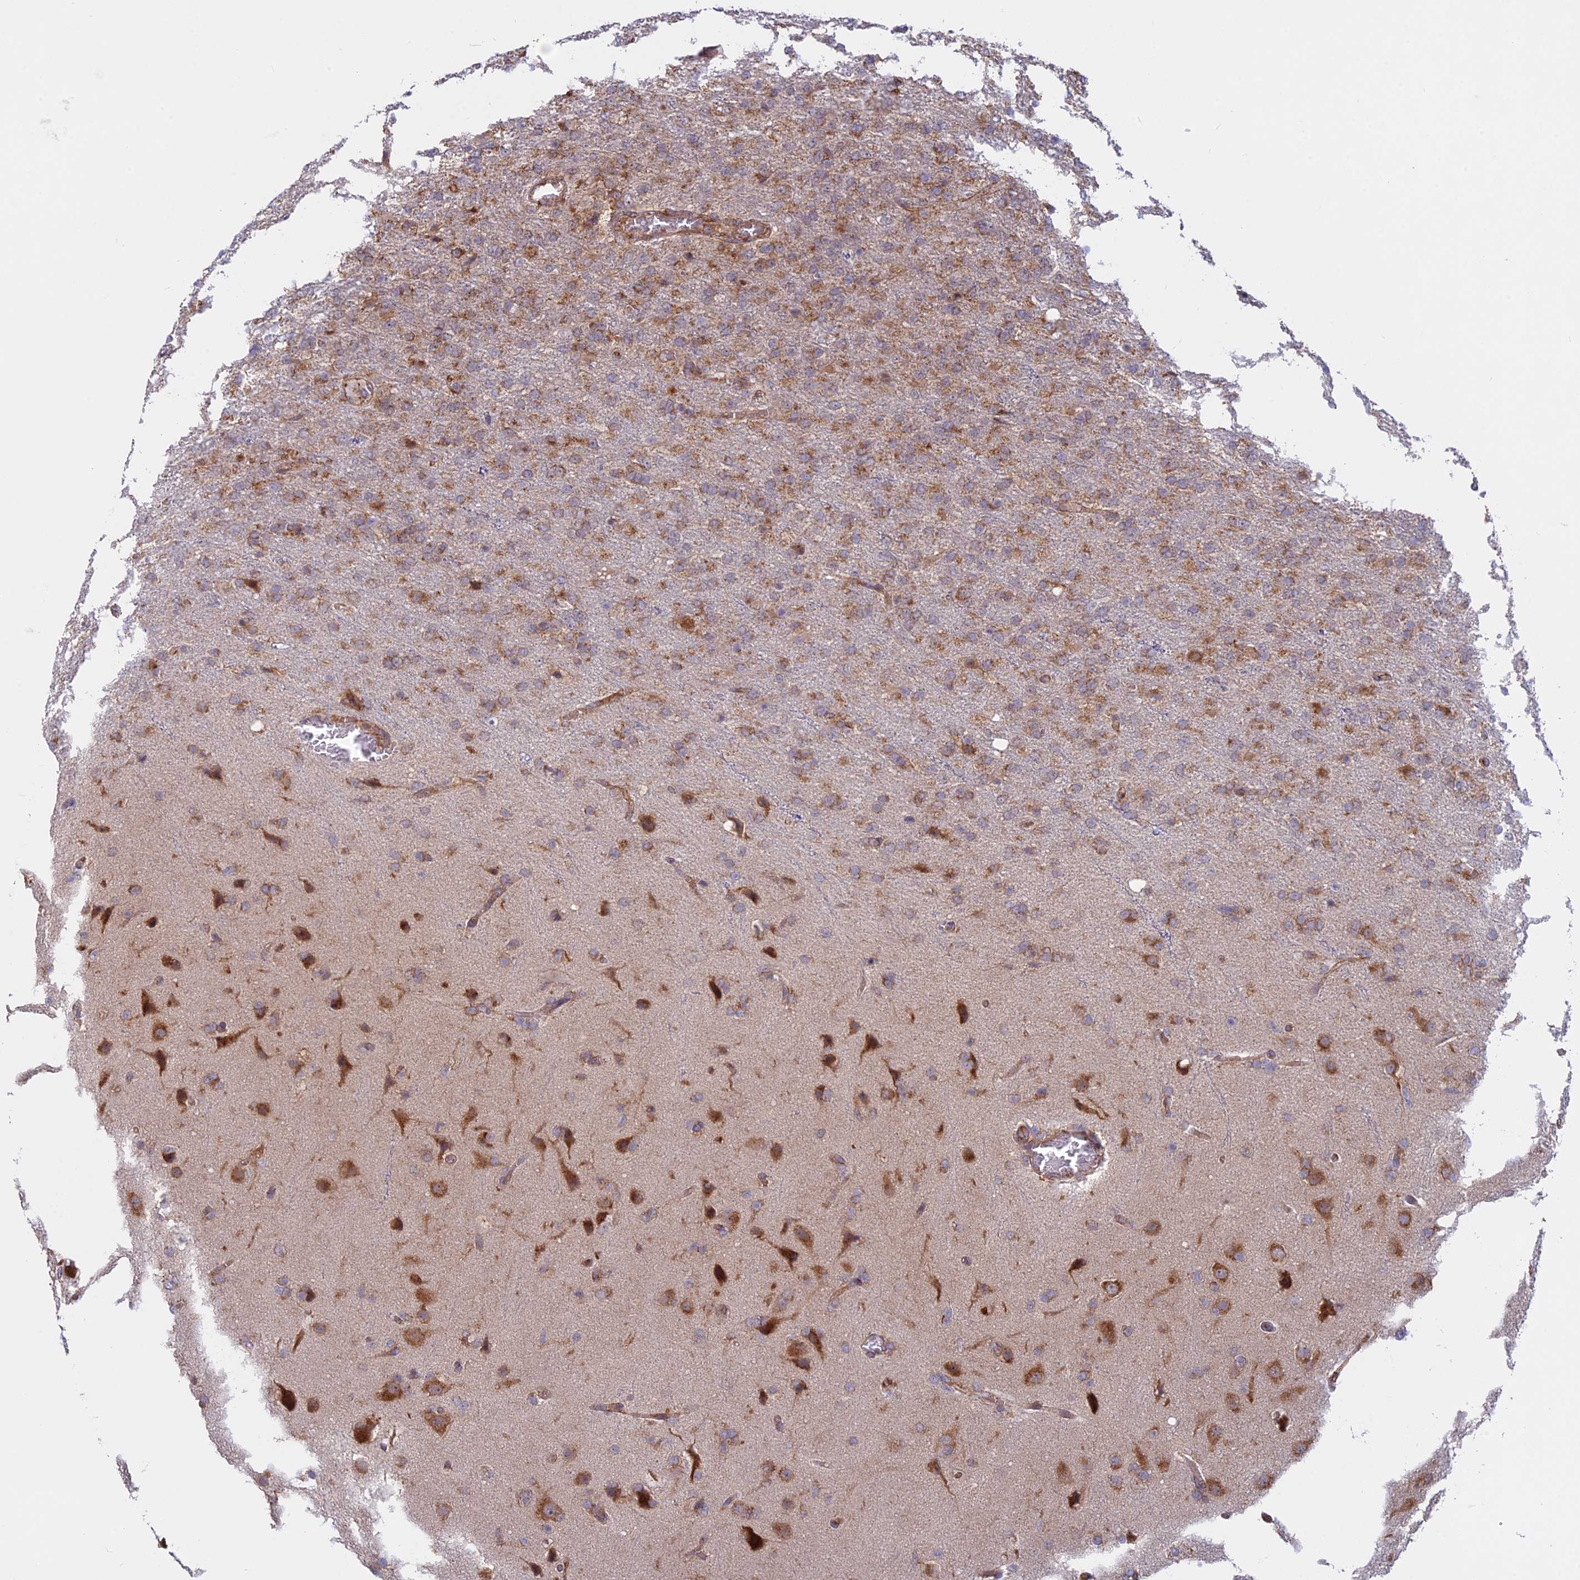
{"staining": {"intensity": "moderate", "quantity": "25%-75%", "location": "cytoplasmic/membranous"}, "tissue": "glioma", "cell_type": "Tumor cells", "image_type": "cancer", "snomed": [{"axis": "morphology", "description": "Glioma, malignant, High grade"}, {"axis": "topography", "description": "Brain"}], "caption": "Protein staining by immunohistochemistry (IHC) demonstrates moderate cytoplasmic/membranous staining in about 25%-75% of tumor cells in malignant high-grade glioma. (Brightfield microscopy of DAB IHC at high magnification).", "gene": "CLINT1", "patient": {"sex": "female", "age": 74}}